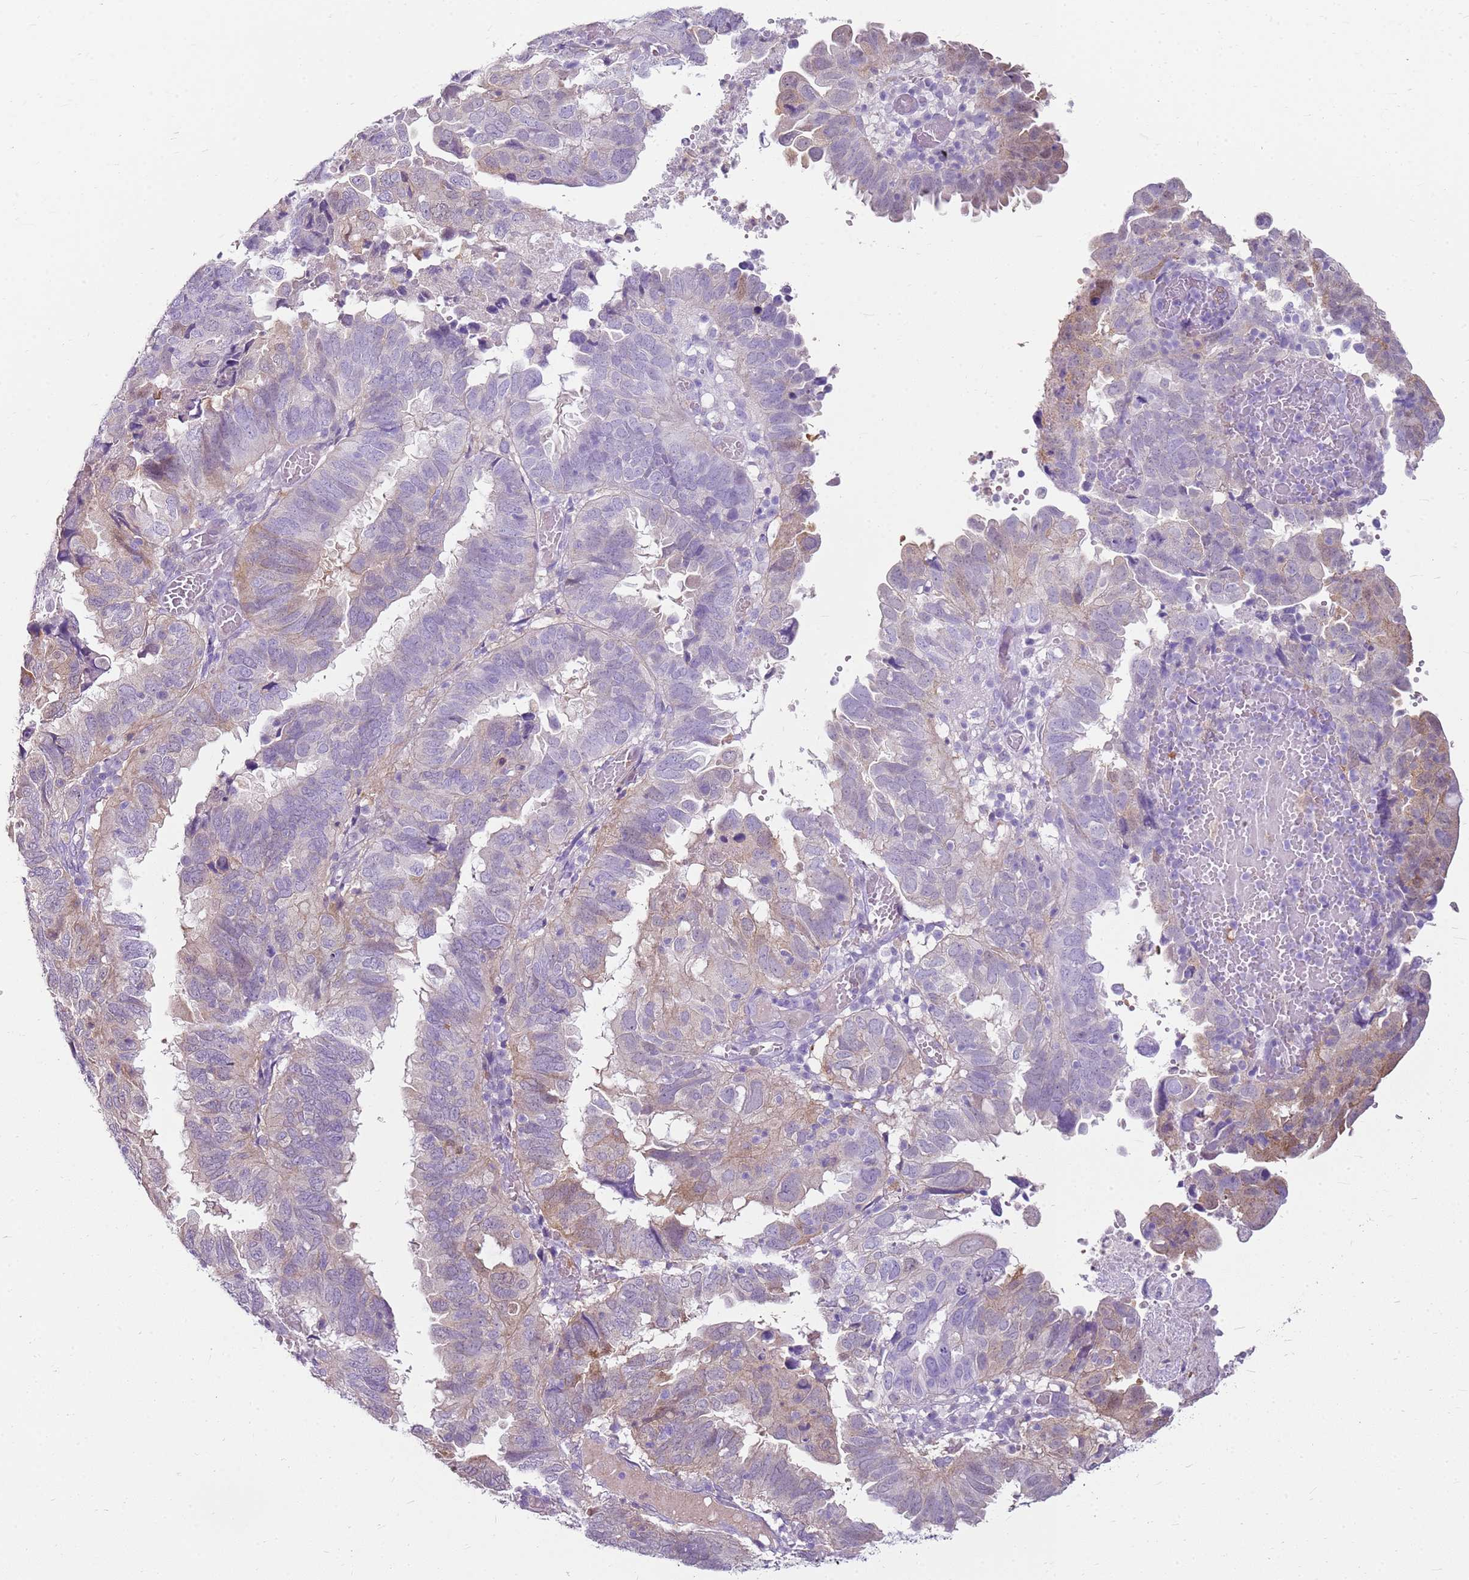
{"staining": {"intensity": "weak", "quantity": "<25%", "location": "cytoplasmic/membranous"}, "tissue": "endometrial cancer", "cell_type": "Tumor cells", "image_type": "cancer", "snomed": [{"axis": "morphology", "description": "Adenocarcinoma, NOS"}, {"axis": "topography", "description": "Uterus"}], "caption": "Immunohistochemistry of human adenocarcinoma (endometrial) demonstrates no staining in tumor cells.", "gene": "SULT1E1", "patient": {"sex": "female", "age": 77}}